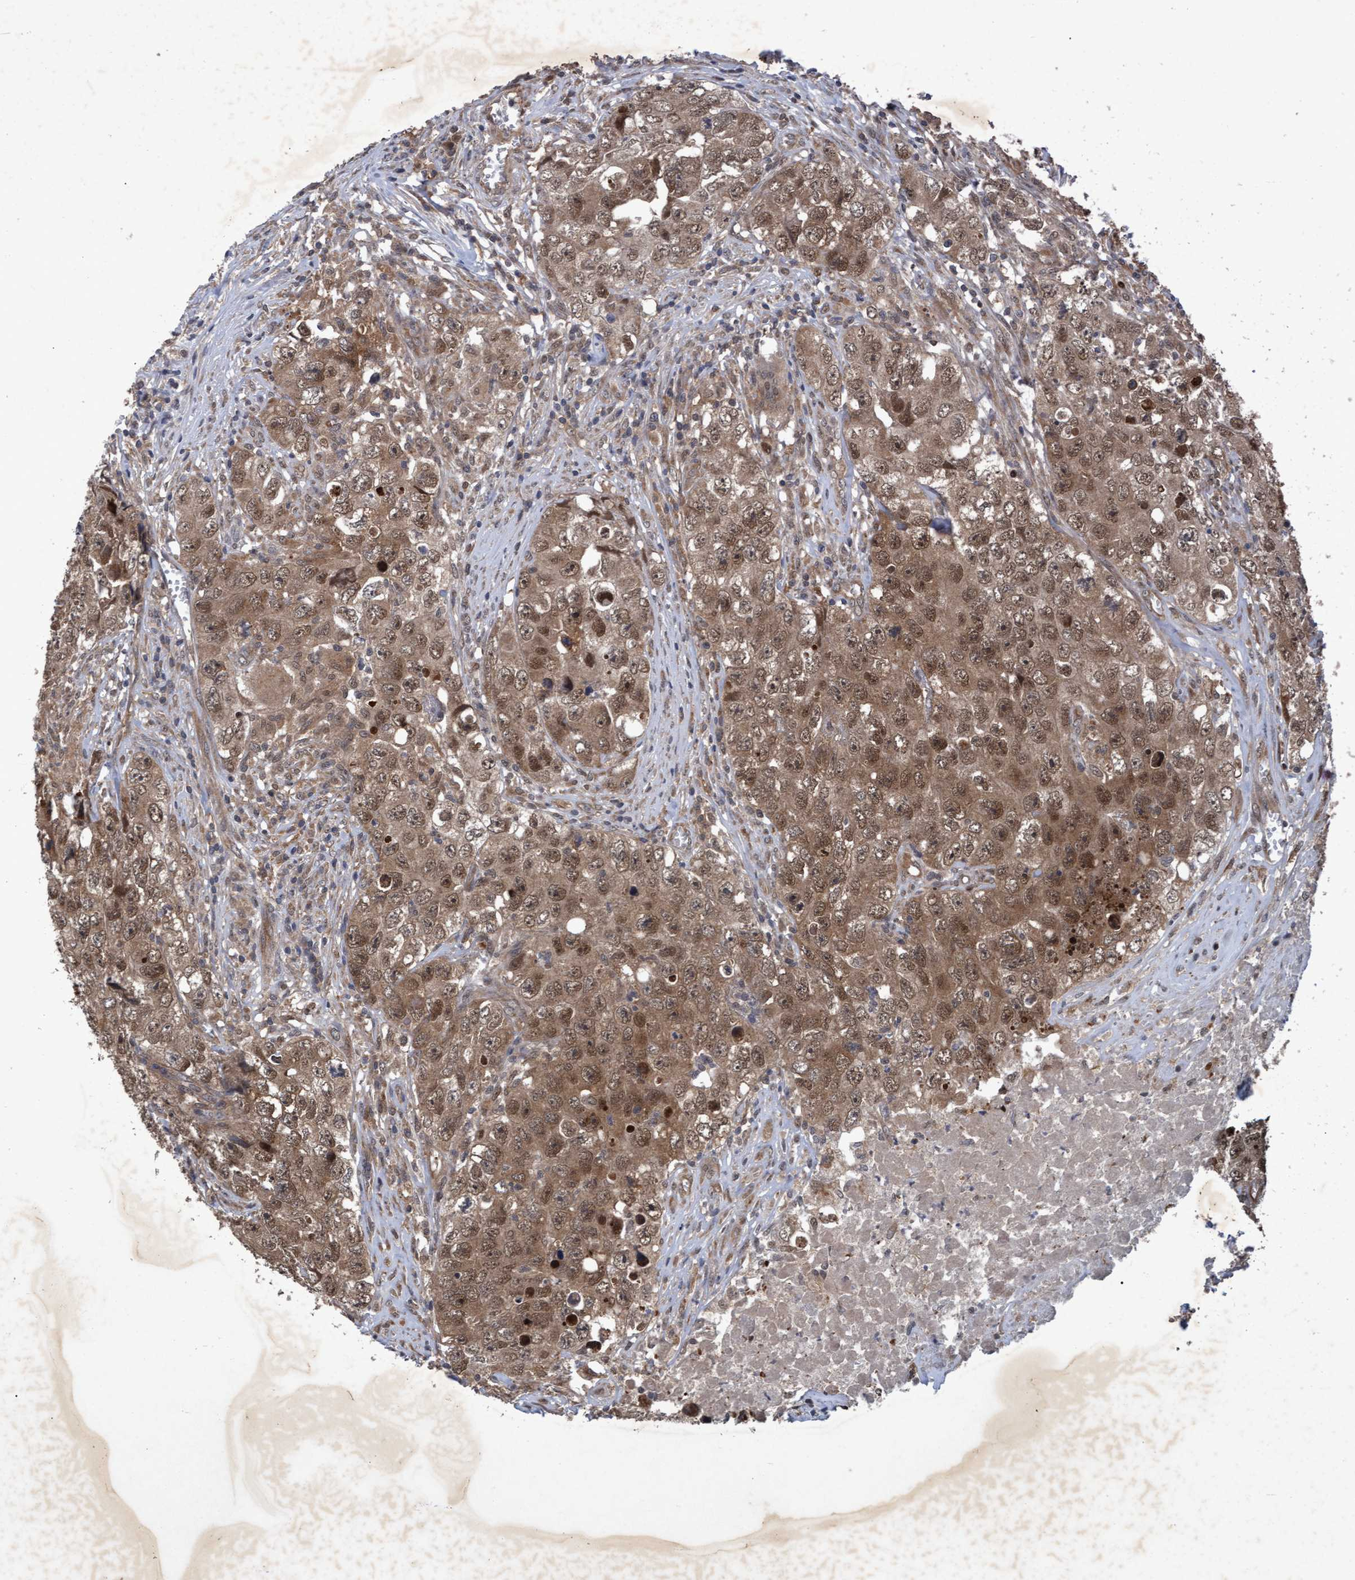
{"staining": {"intensity": "moderate", "quantity": ">75%", "location": "cytoplasmic/membranous,nuclear"}, "tissue": "testis cancer", "cell_type": "Tumor cells", "image_type": "cancer", "snomed": [{"axis": "morphology", "description": "Seminoma, NOS"}, {"axis": "morphology", "description": "Carcinoma, Embryonal, NOS"}, {"axis": "topography", "description": "Testis"}], "caption": "A photomicrograph of human embryonal carcinoma (testis) stained for a protein shows moderate cytoplasmic/membranous and nuclear brown staining in tumor cells. (IHC, brightfield microscopy, high magnification).", "gene": "PSMB6", "patient": {"sex": "male", "age": 43}}